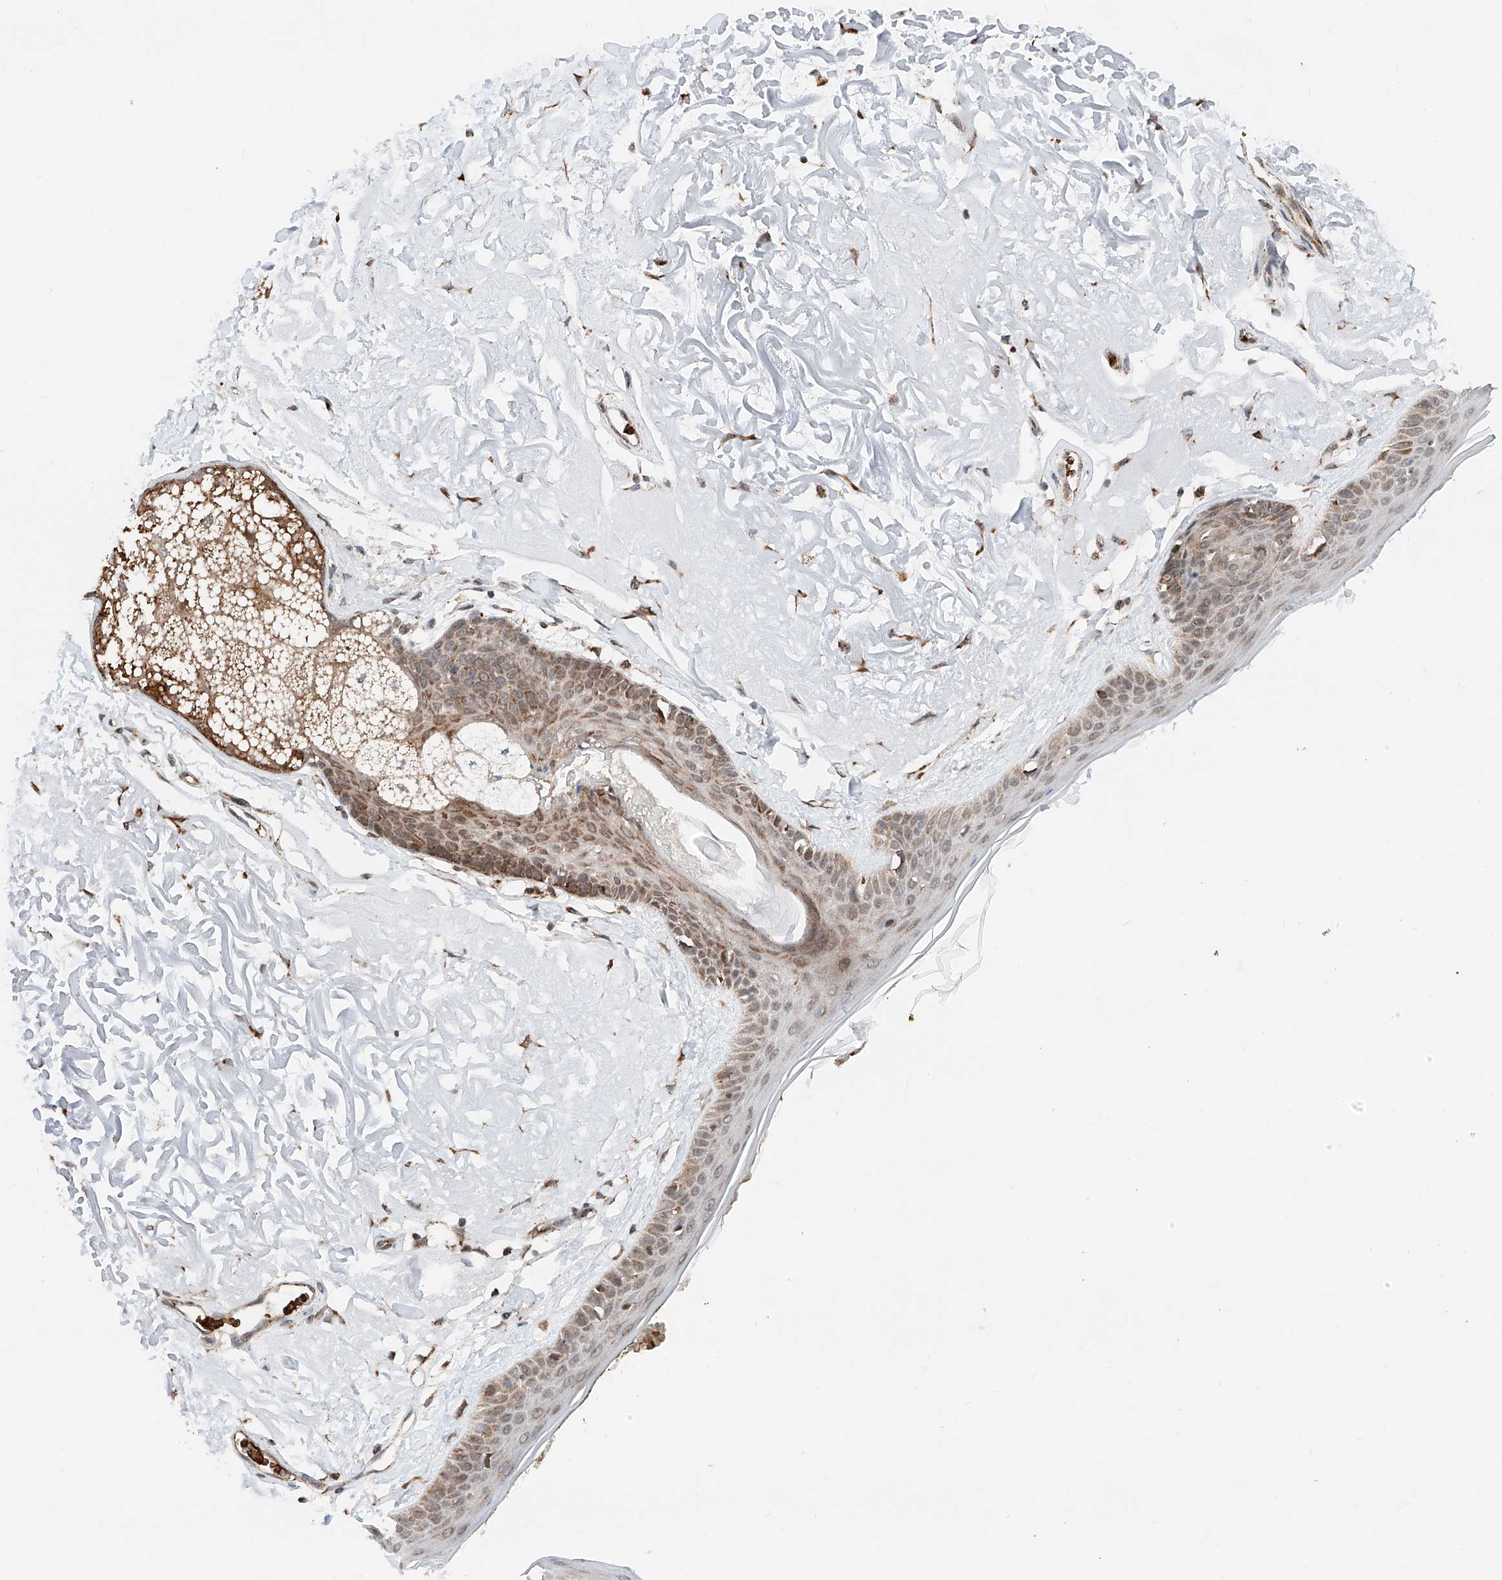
{"staining": {"intensity": "strong", "quantity": ">75%", "location": "cytoplasmic/membranous"}, "tissue": "skin", "cell_type": "Fibroblasts", "image_type": "normal", "snomed": [{"axis": "morphology", "description": "Normal tissue, NOS"}, {"axis": "topography", "description": "Skin"}, {"axis": "topography", "description": "Skeletal muscle"}], "caption": "Unremarkable skin shows strong cytoplasmic/membranous staining in approximately >75% of fibroblasts, visualized by immunohistochemistry.", "gene": "ZSCAN29", "patient": {"sex": "male", "age": 83}}